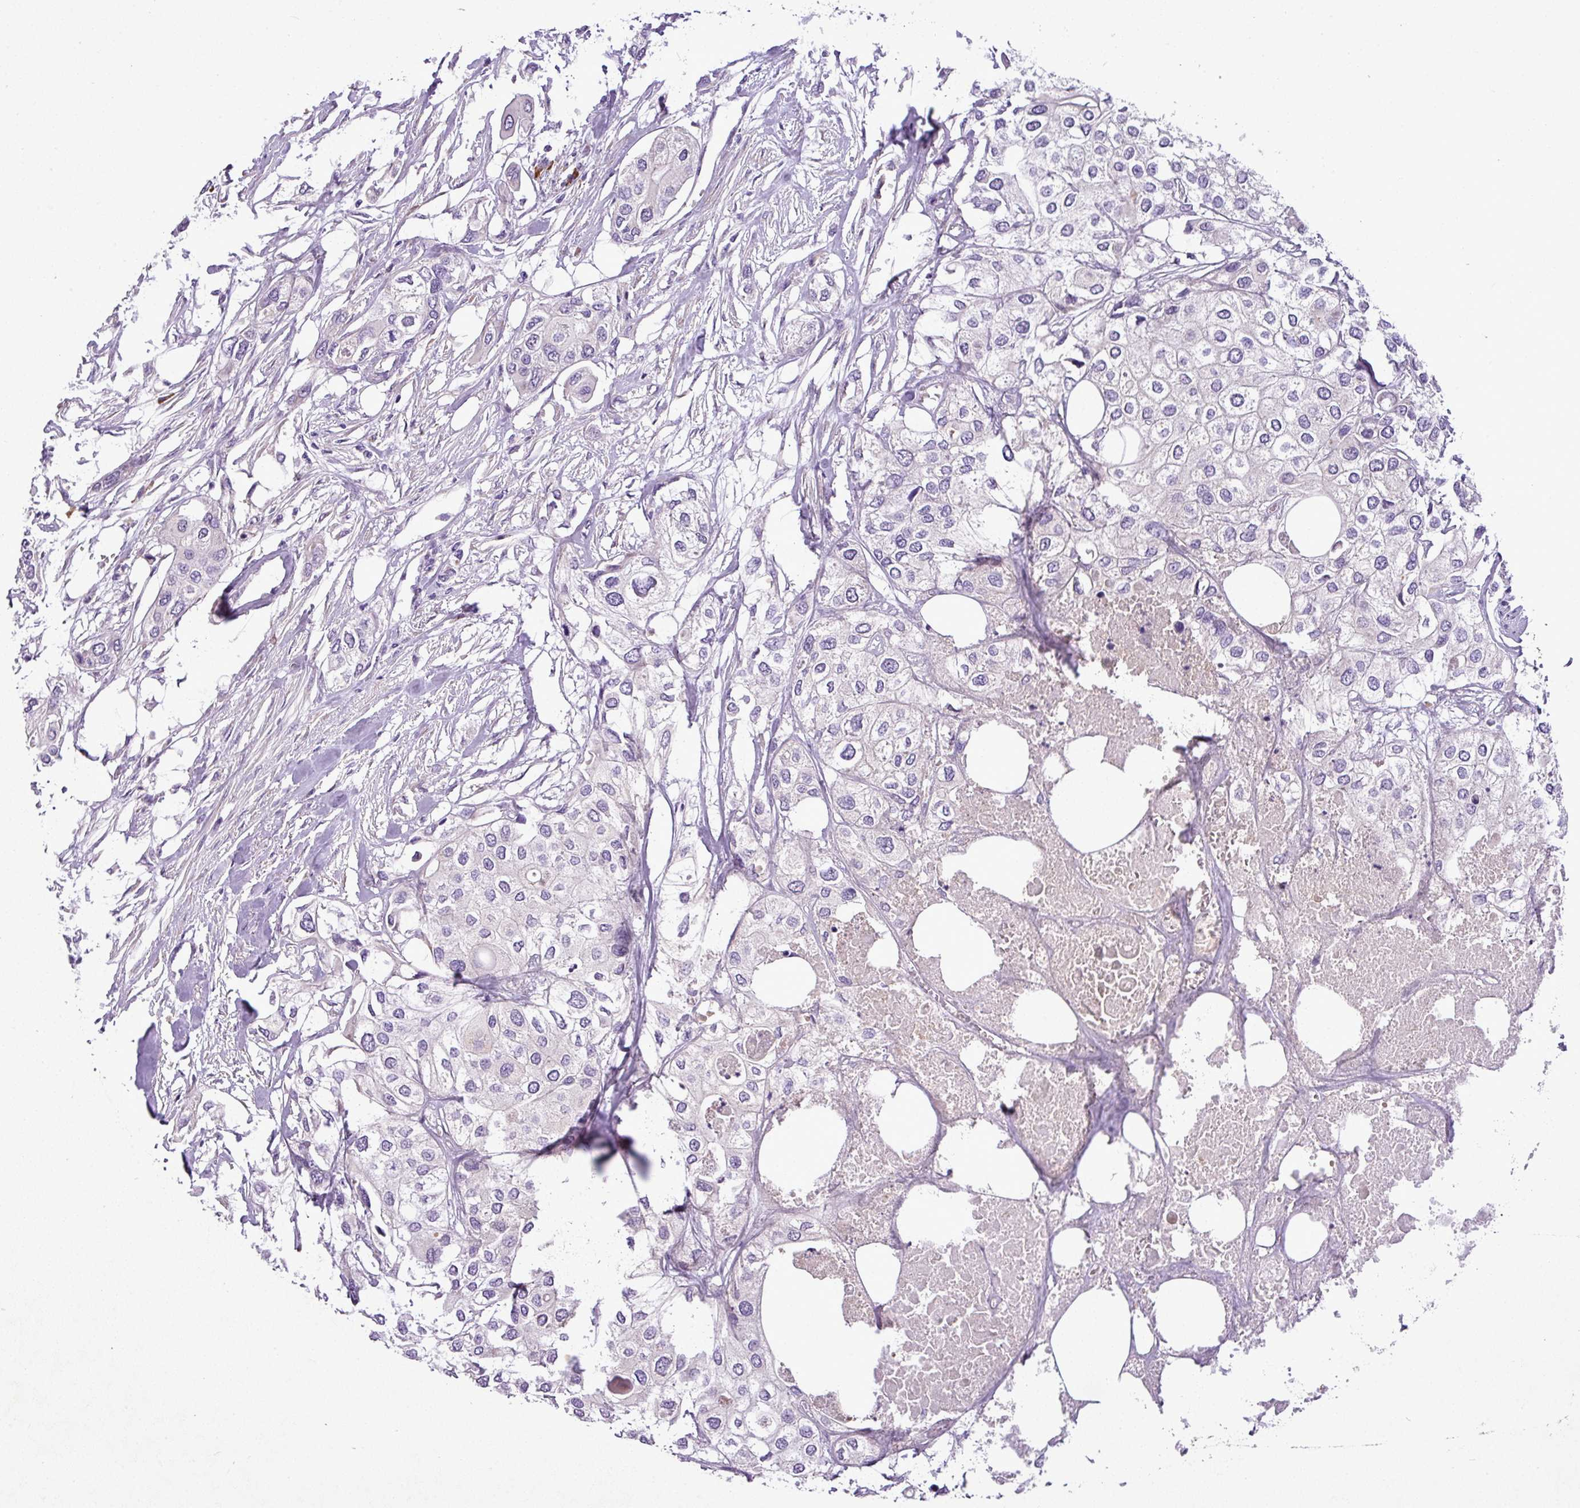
{"staining": {"intensity": "negative", "quantity": "none", "location": "none"}, "tissue": "urothelial cancer", "cell_type": "Tumor cells", "image_type": "cancer", "snomed": [{"axis": "morphology", "description": "Urothelial carcinoma, High grade"}, {"axis": "topography", "description": "Urinary bladder"}], "caption": "Human urothelial cancer stained for a protein using immunohistochemistry (IHC) demonstrates no staining in tumor cells.", "gene": "MOCS3", "patient": {"sex": "male", "age": 64}}